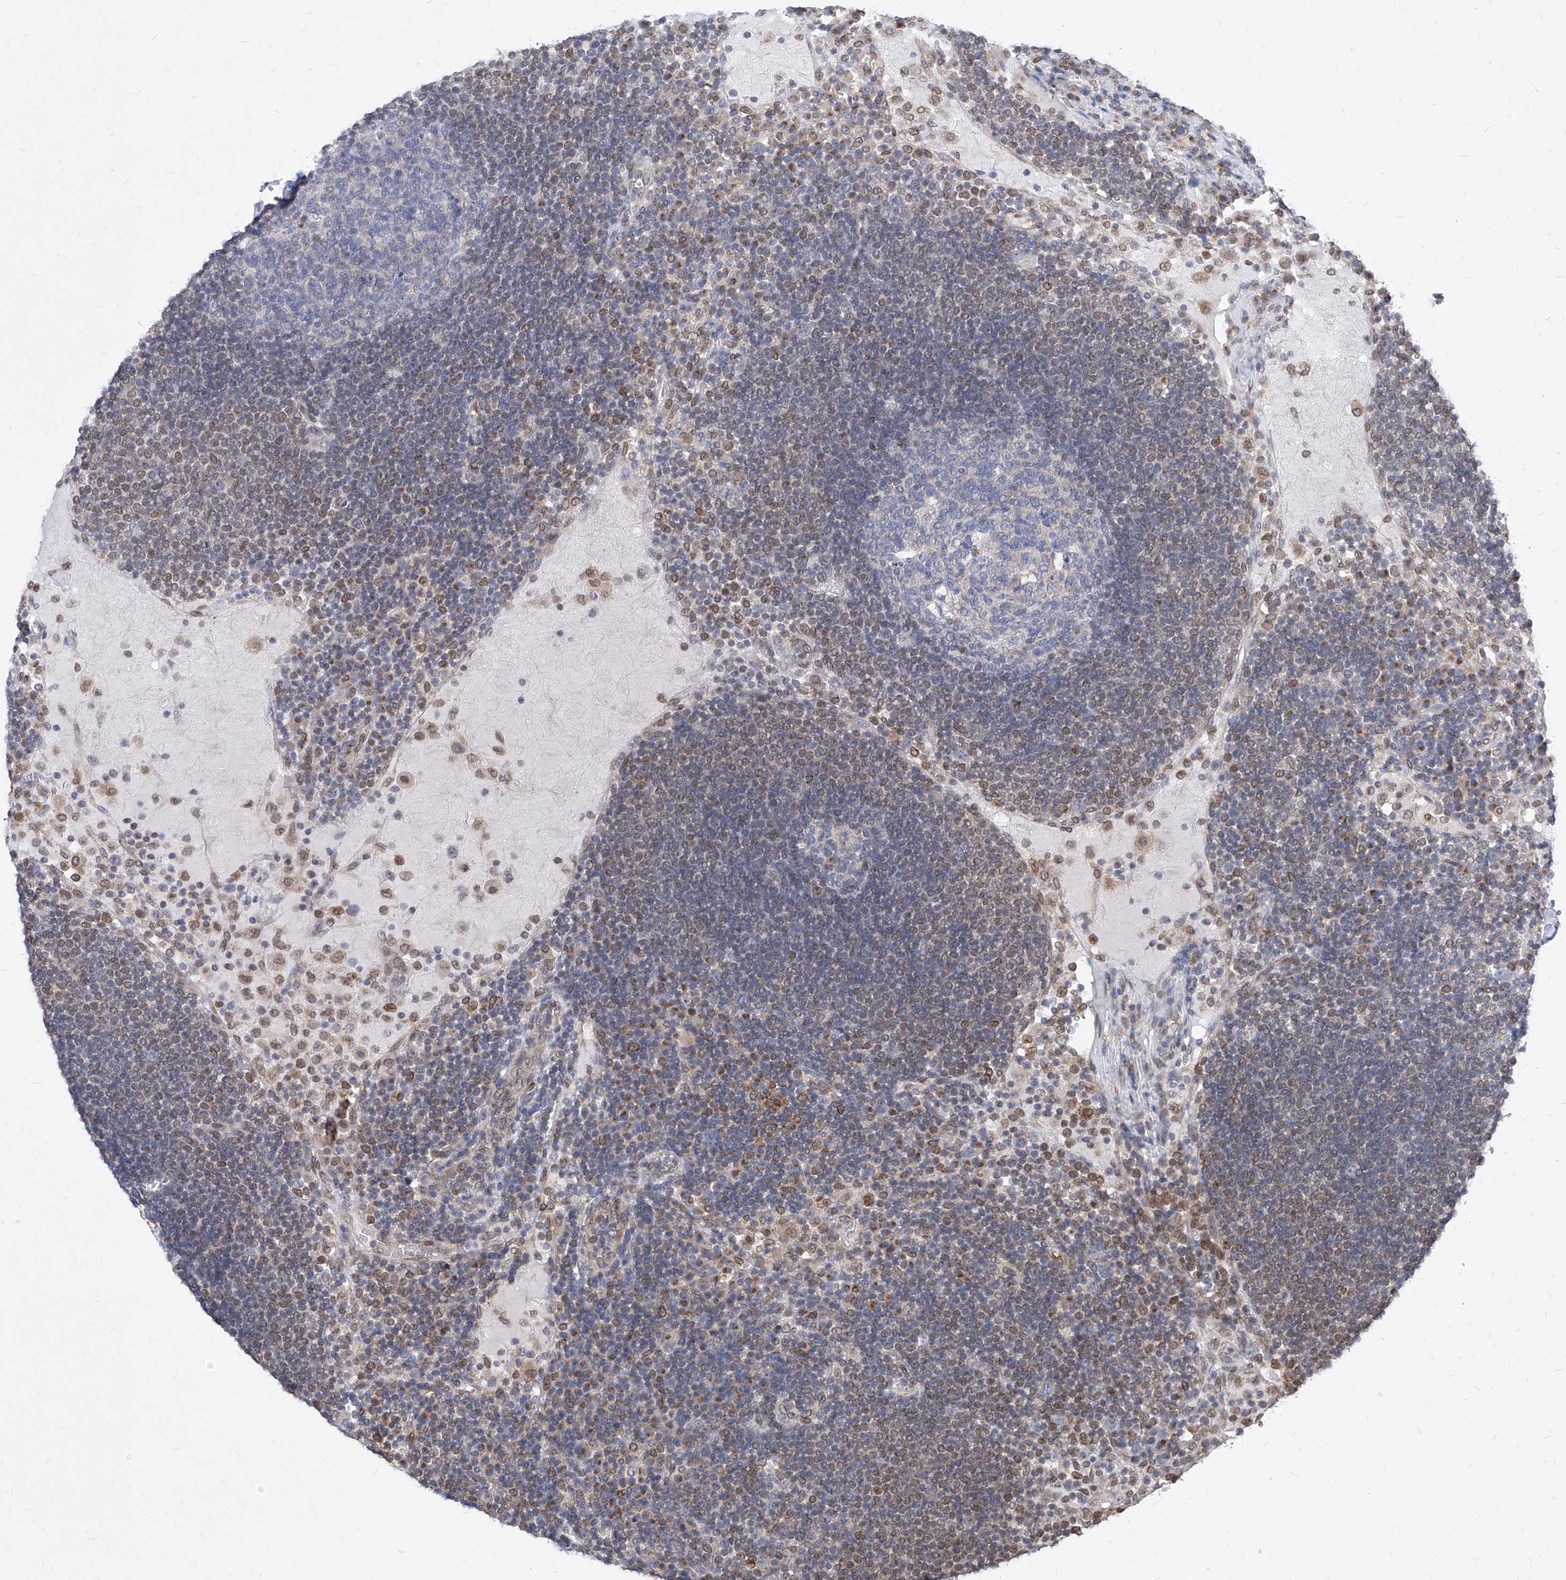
{"staining": {"intensity": "negative", "quantity": "none", "location": "none"}, "tissue": "lymph node", "cell_type": "Germinal center cells", "image_type": "normal", "snomed": [{"axis": "morphology", "description": "Normal tissue, NOS"}, {"axis": "topography", "description": "Lymph node"}], "caption": "Immunohistochemical staining of normal human lymph node reveals no significant positivity in germinal center cells. (IHC, brightfield microscopy, high magnification).", "gene": "MX2", "patient": {"sex": "female", "age": 53}}